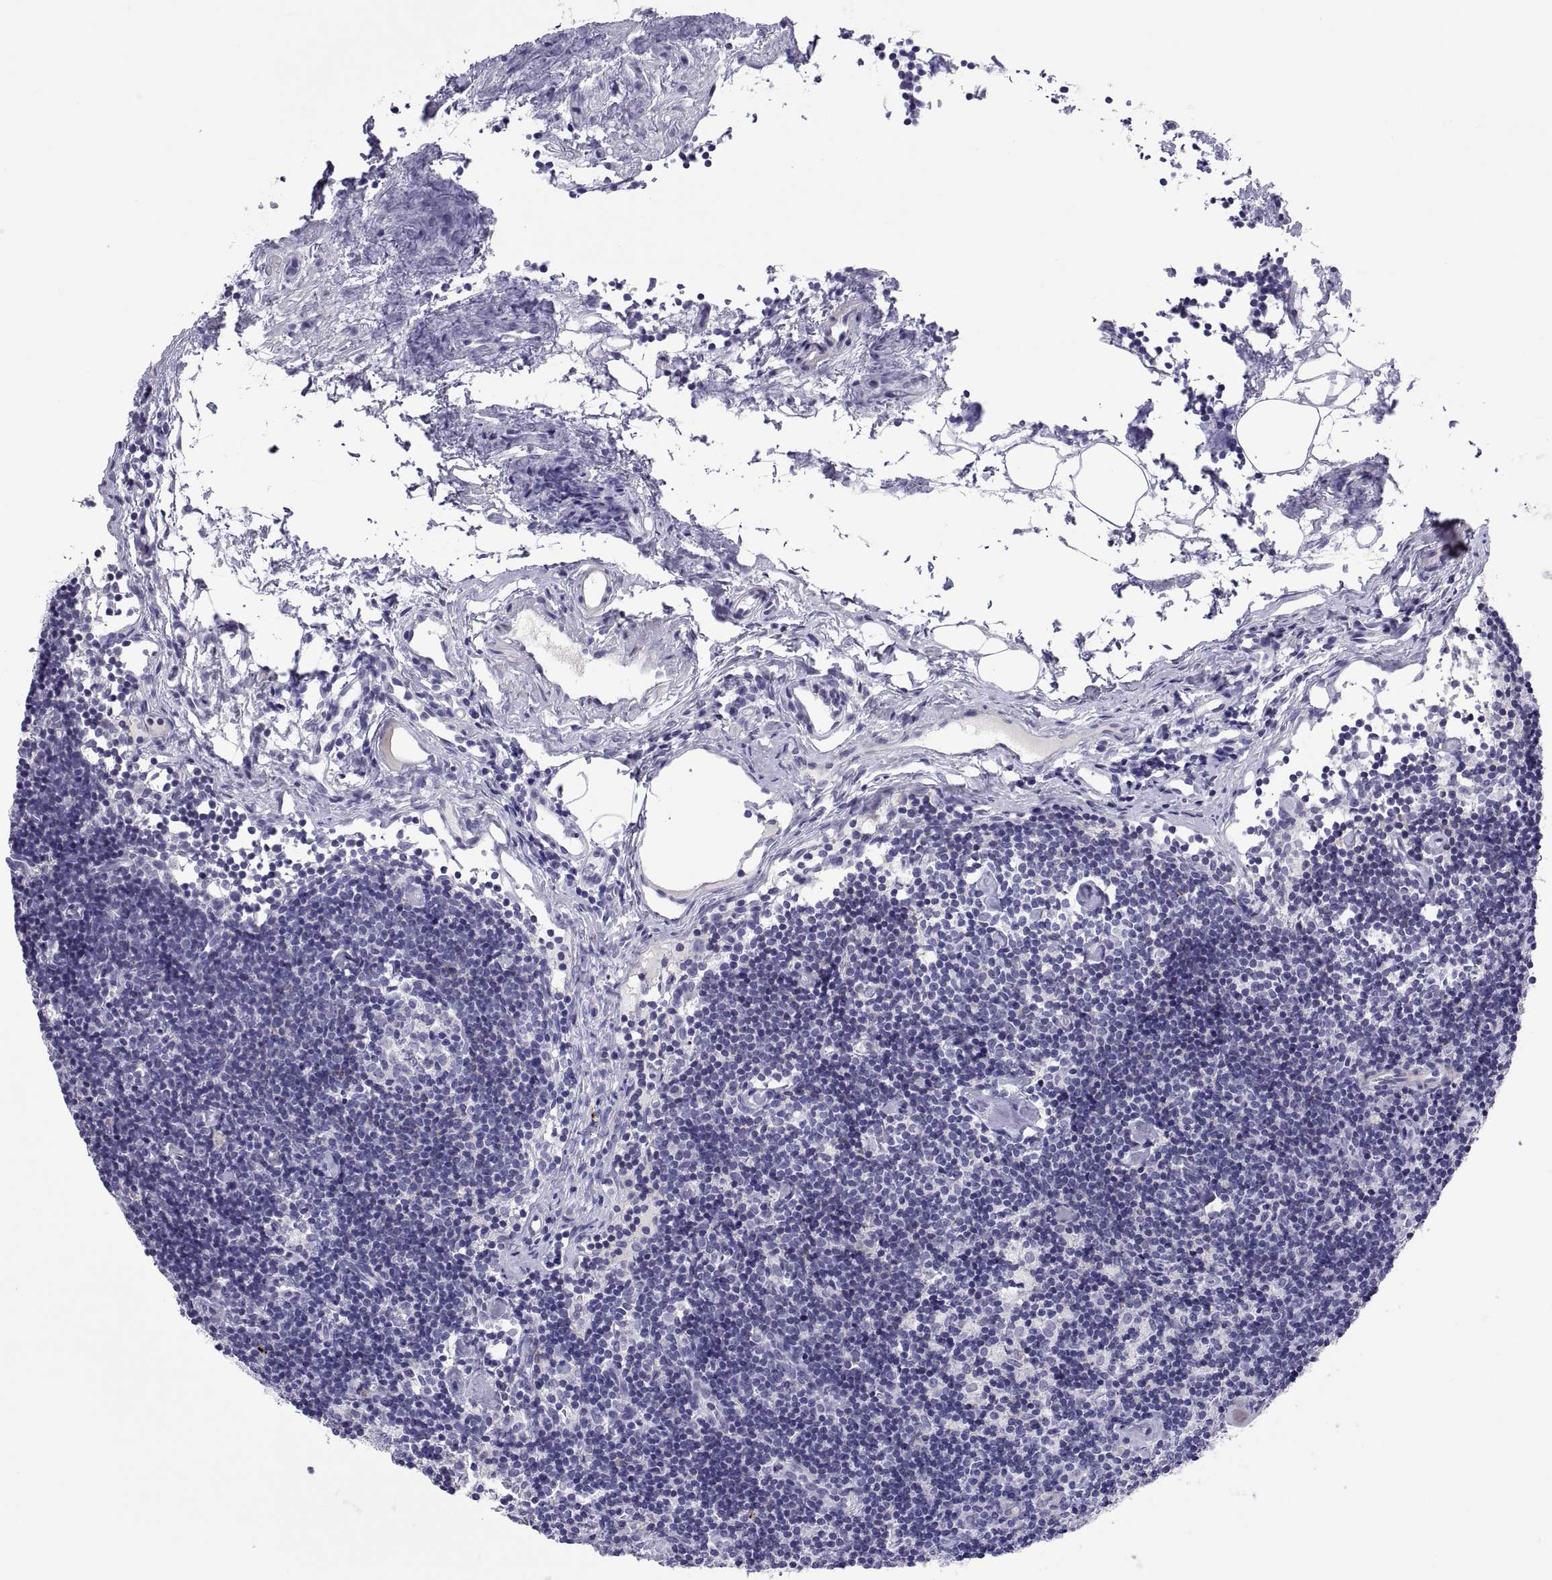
{"staining": {"intensity": "negative", "quantity": "none", "location": "none"}, "tissue": "lymph node", "cell_type": "Germinal center cells", "image_type": "normal", "snomed": [{"axis": "morphology", "description": "Normal tissue, NOS"}, {"axis": "topography", "description": "Lymph node"}], "caption": "This is an immunohistochemistry histopathology image of benign lymph node. There is no expression in germinal center cells.", "gene": "CHCT1", "patient": {"sex": "female", "age": 42}}